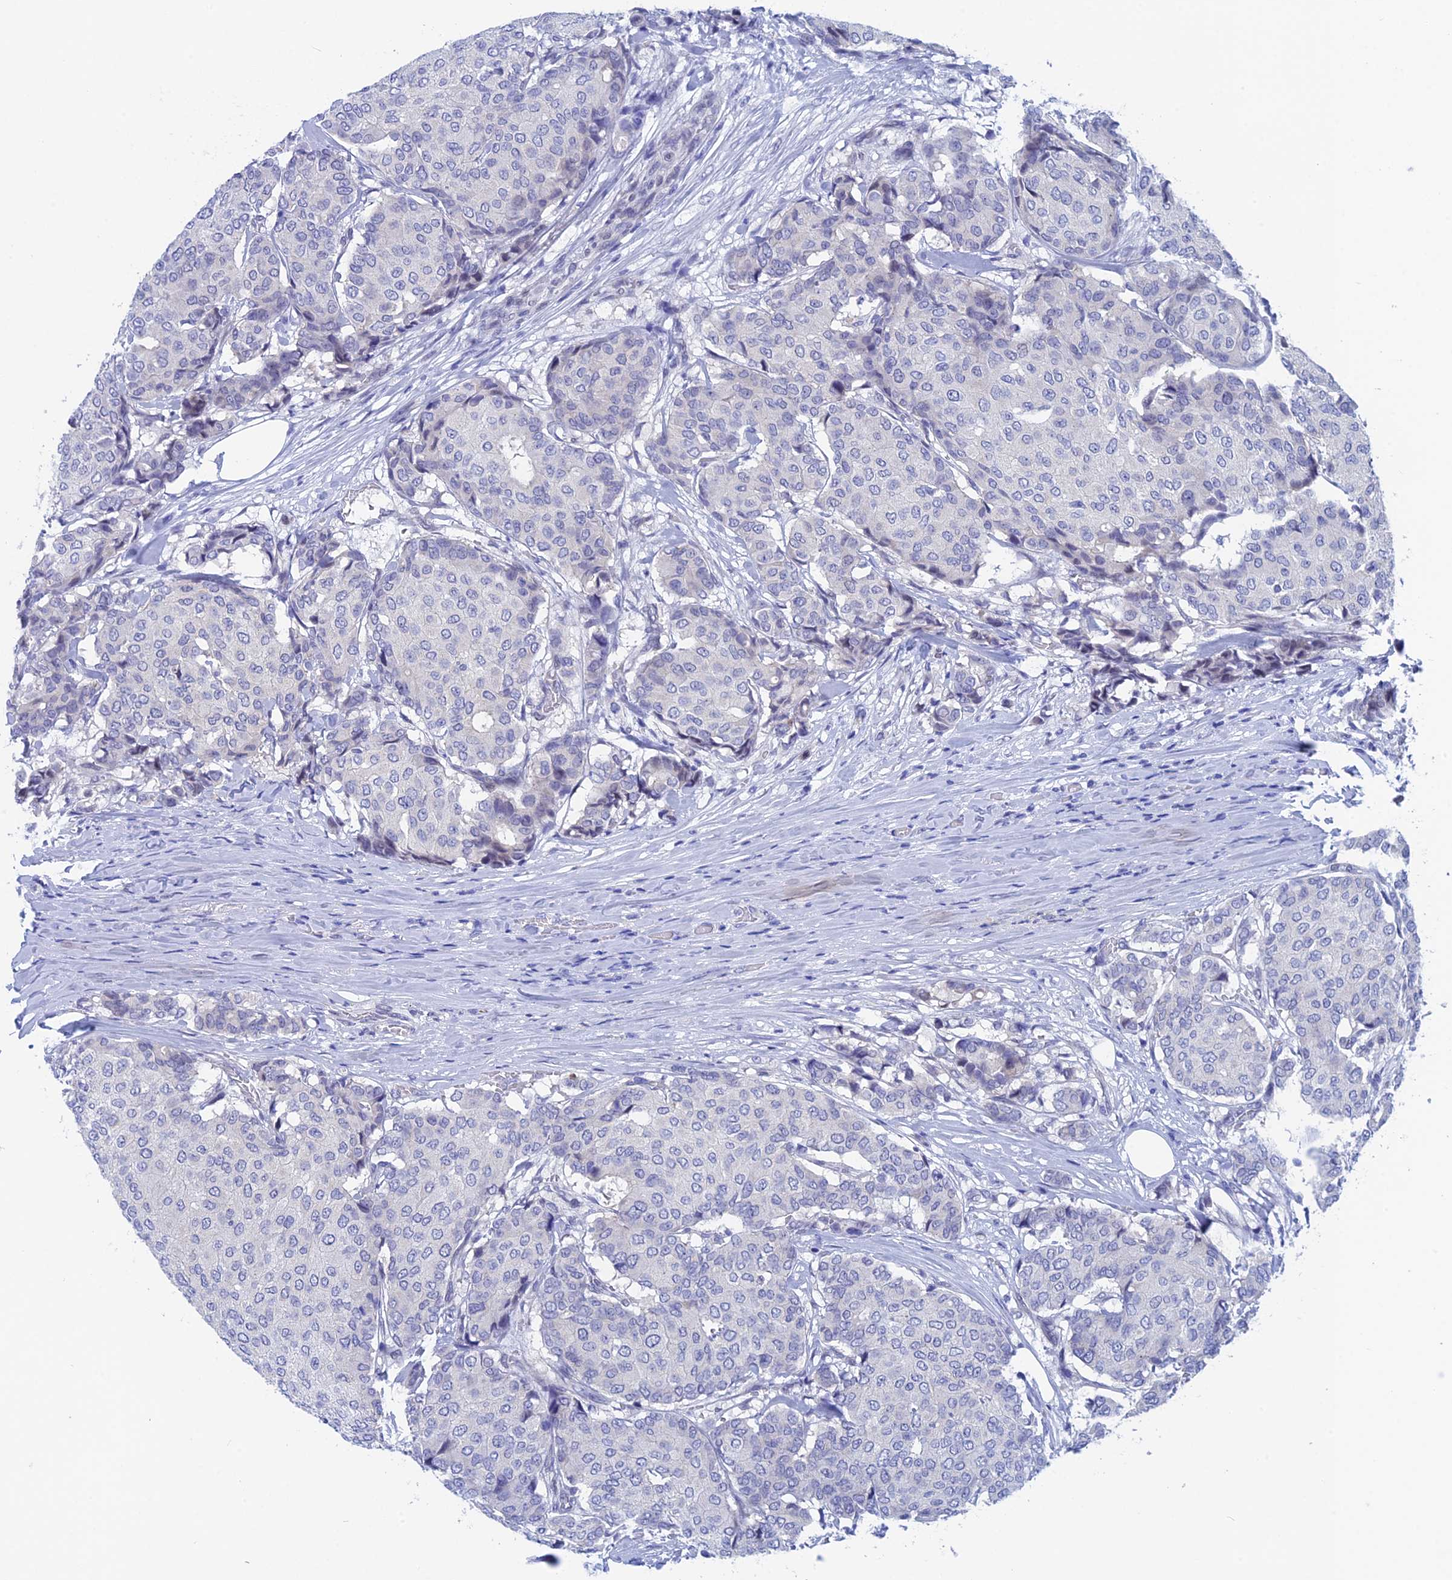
{"staining": {"intensity": "negative", "quantity": "none", "location": "none"}, "tissue": "breast cancer", "cell_type": "Tumor cells", "image_type": "cancer", "snomed": [{"axis": "morphology", "description": "Duct carcinoma"}, {"axis": "topography", "description": "Breast"}], "caption": "Immunohistochemistry (IHC) micrograph of neoplastic tissue: breast cancer (invasive ductal carcinoma) stained with DAB (3,3'-diaminobenzidine) shows no significant protein expression in tumor cells. (DAB immunohistochemistry with hematoxylin counter stain).", "gene": "WDR83", "patient": {"sex": "female", "age": 75}}